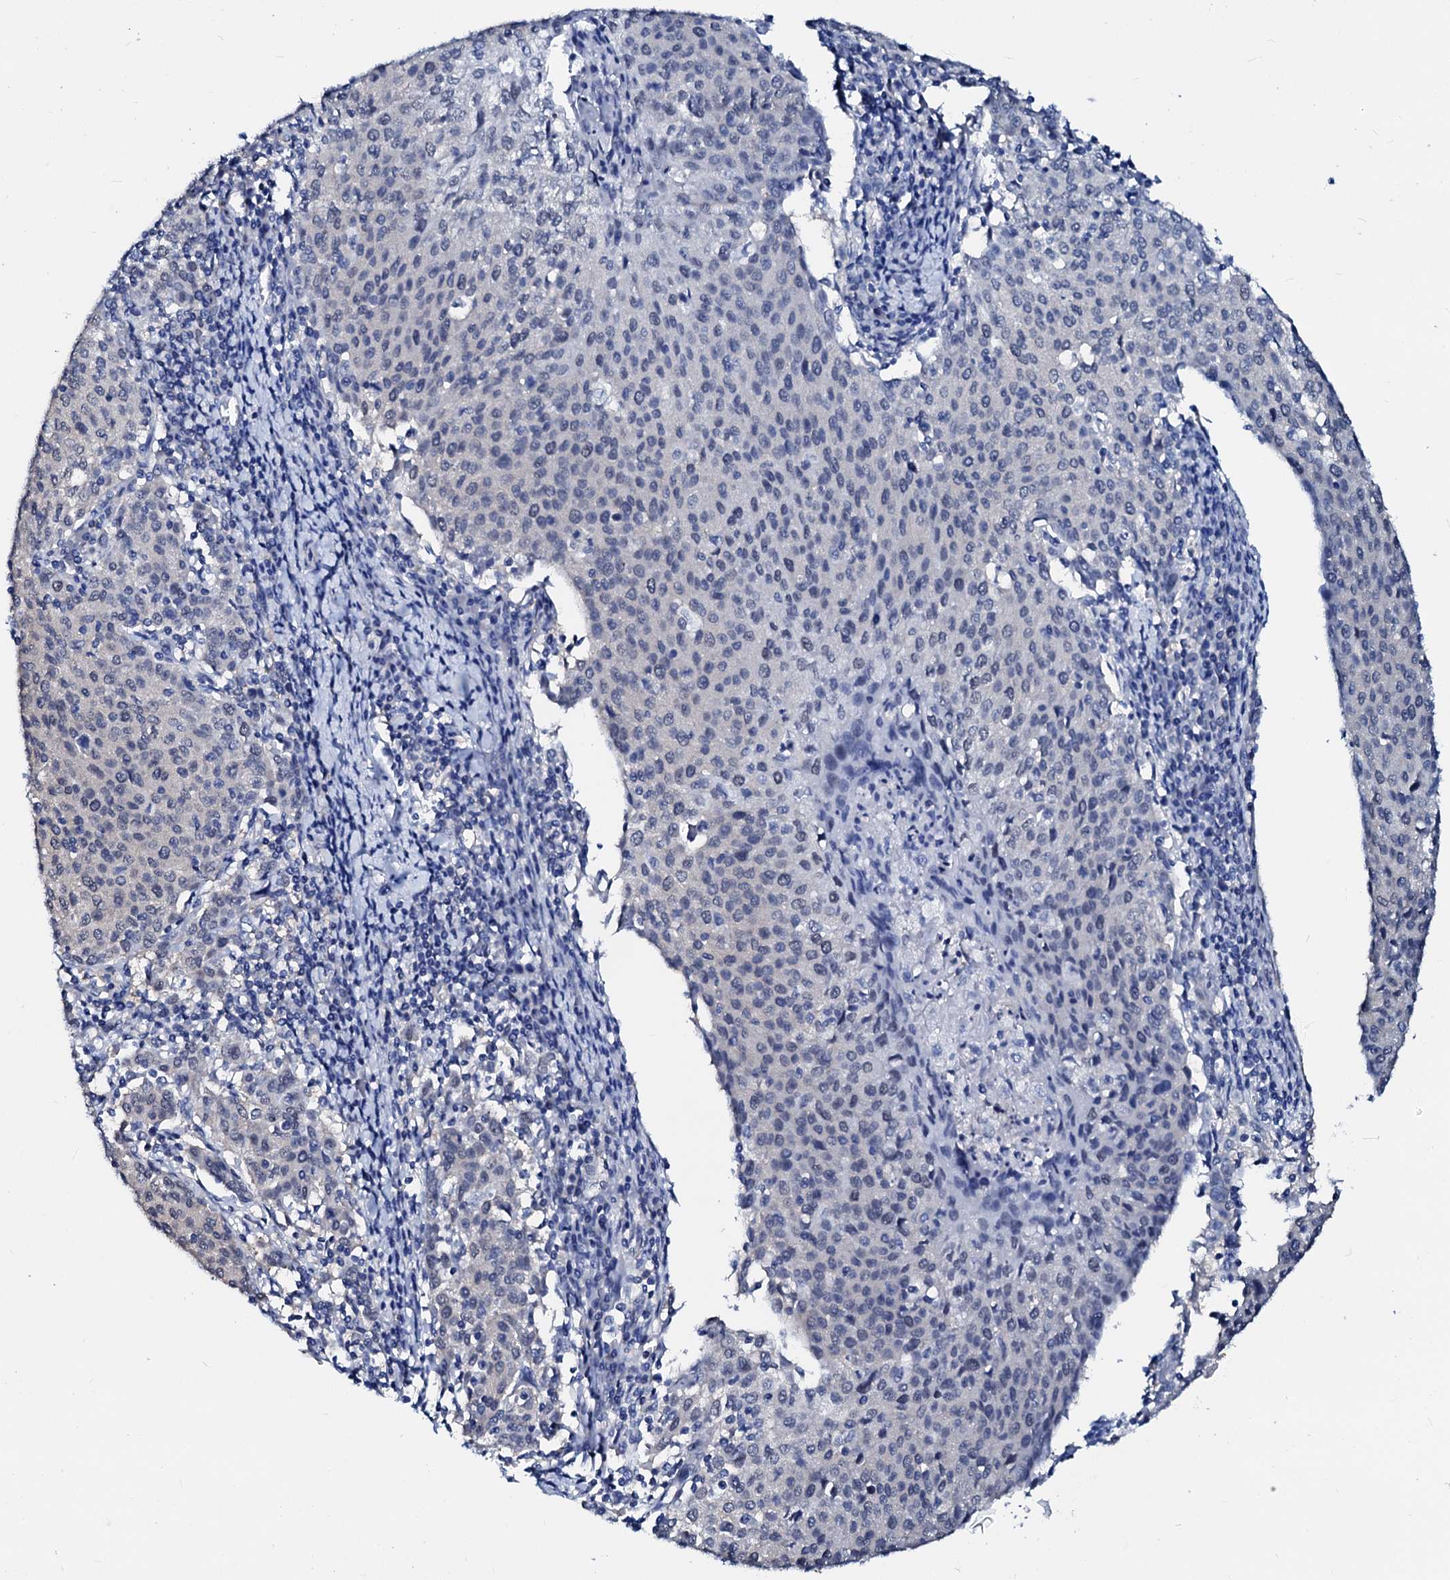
{"staining": {"intensity": "negative", "quantity": "none", "location": "none"}, "tissue": "cervical cancer", "cell_type": "Tumor cells", "image_type": "cancer", "snomed": [{"axis": "morphology", "description": "Squamous cell carcinoma, NOS"}, {"axis": "topography", "description": "Cervix"}], "caption": "An immunohistochemistry (IHC) image of cervical squamous cell carcinoma is shown. There is no staining in tumor cells of cervical squamous cell carcinoma.", "gene": "CSN2", "patient": {"sex": "female", "age": 46}}